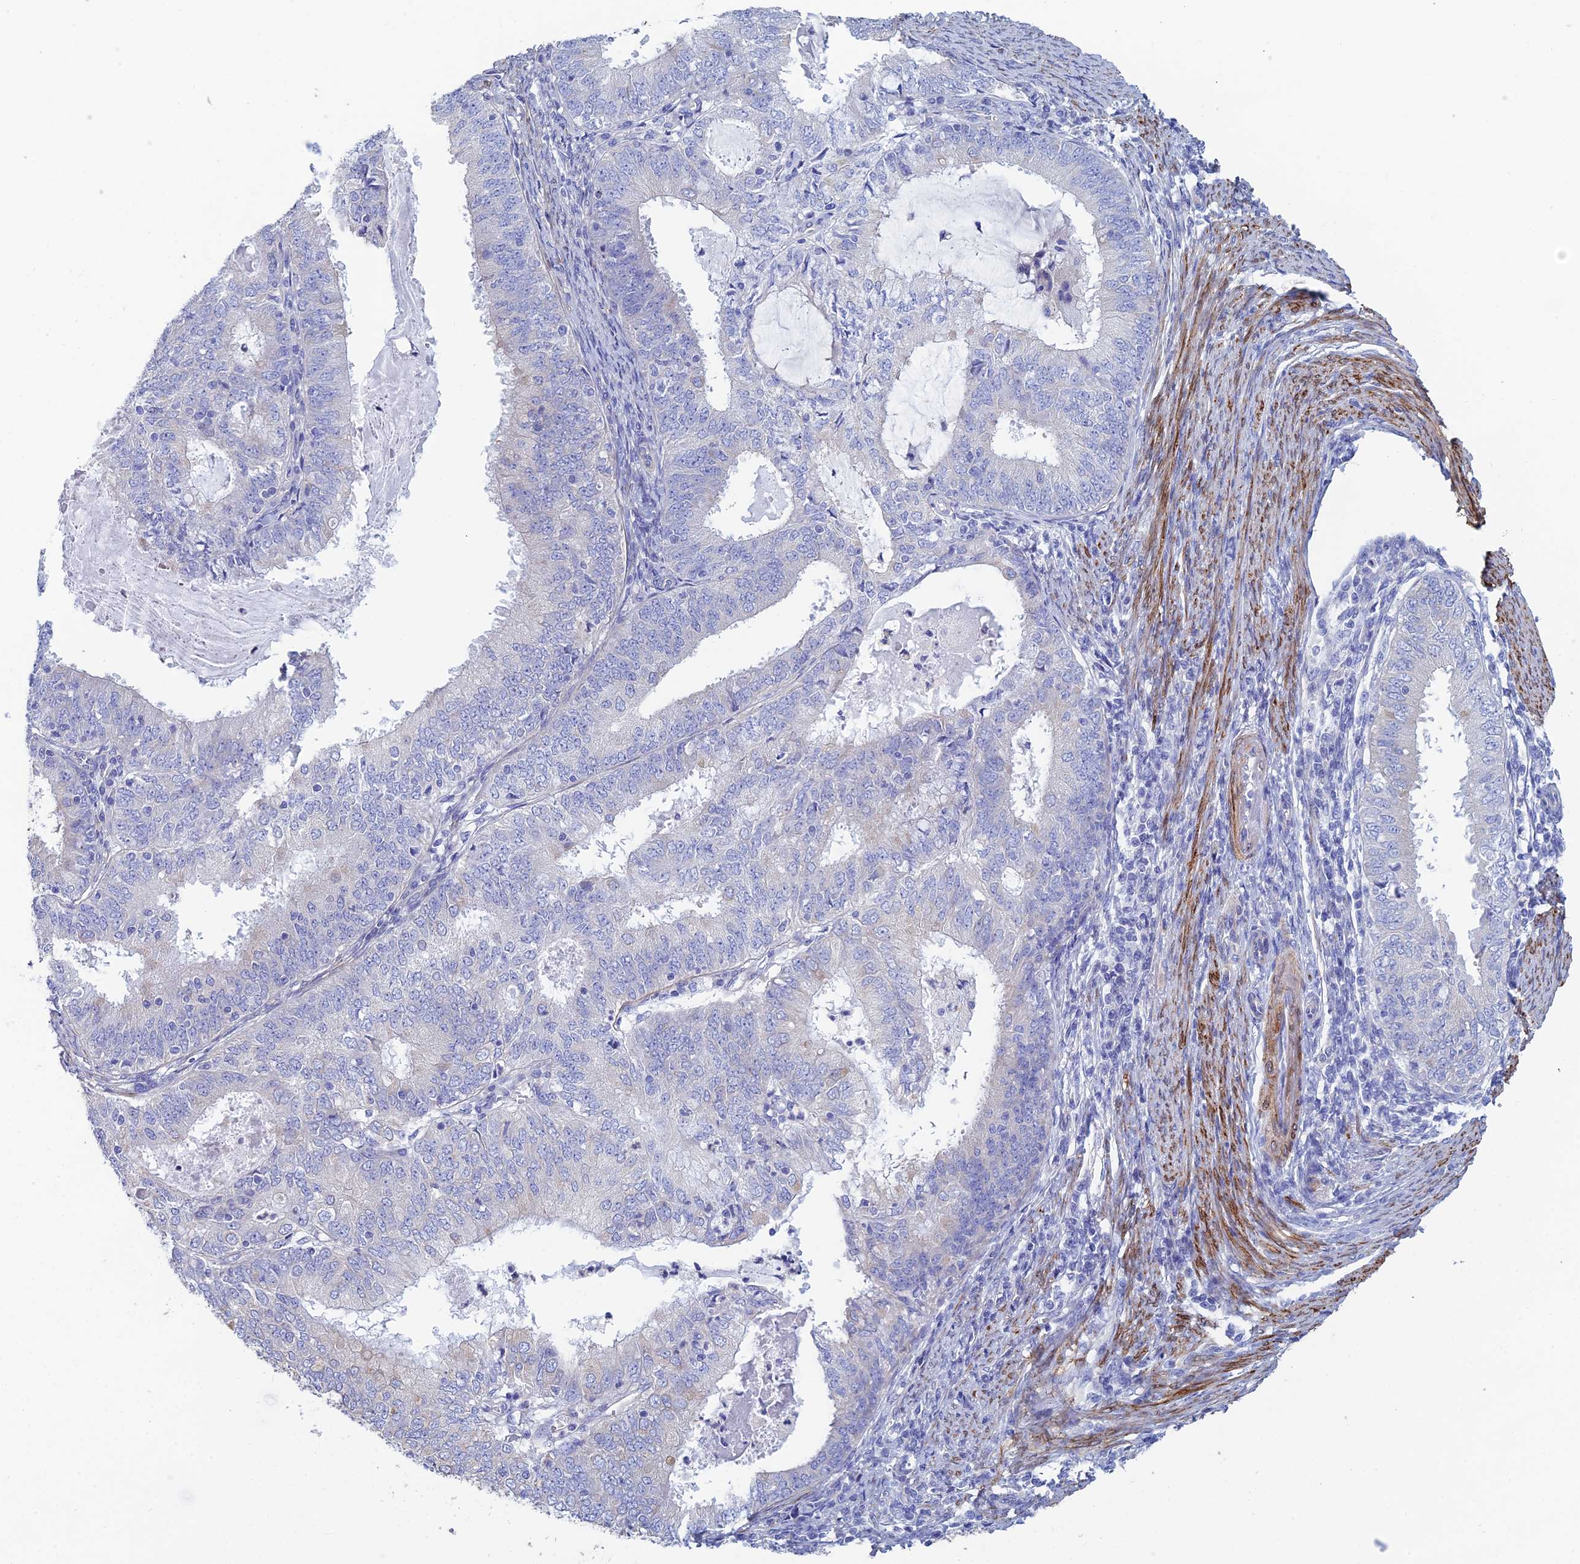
{"staining": {"intensity": "negative", "quantity": "none", "location": "none"}, "tissue": "endometrial cancer", "cell_type": "Tumor cells", "image_type": "cancer", "snomed": [{"axis": "morphology", "description": "Adenocarcinoma, NOS"}, {"axis": "topography", "description": "Endometrium"}], "caption": "A histopathology image of human endometrial adenocarcinoma is negative for staining in tumor cells. (DAB immunohistochemistry (IHC), high magnification).", "gene": "PCDHA8", "patient": {"sex": "female", "age": 57}}